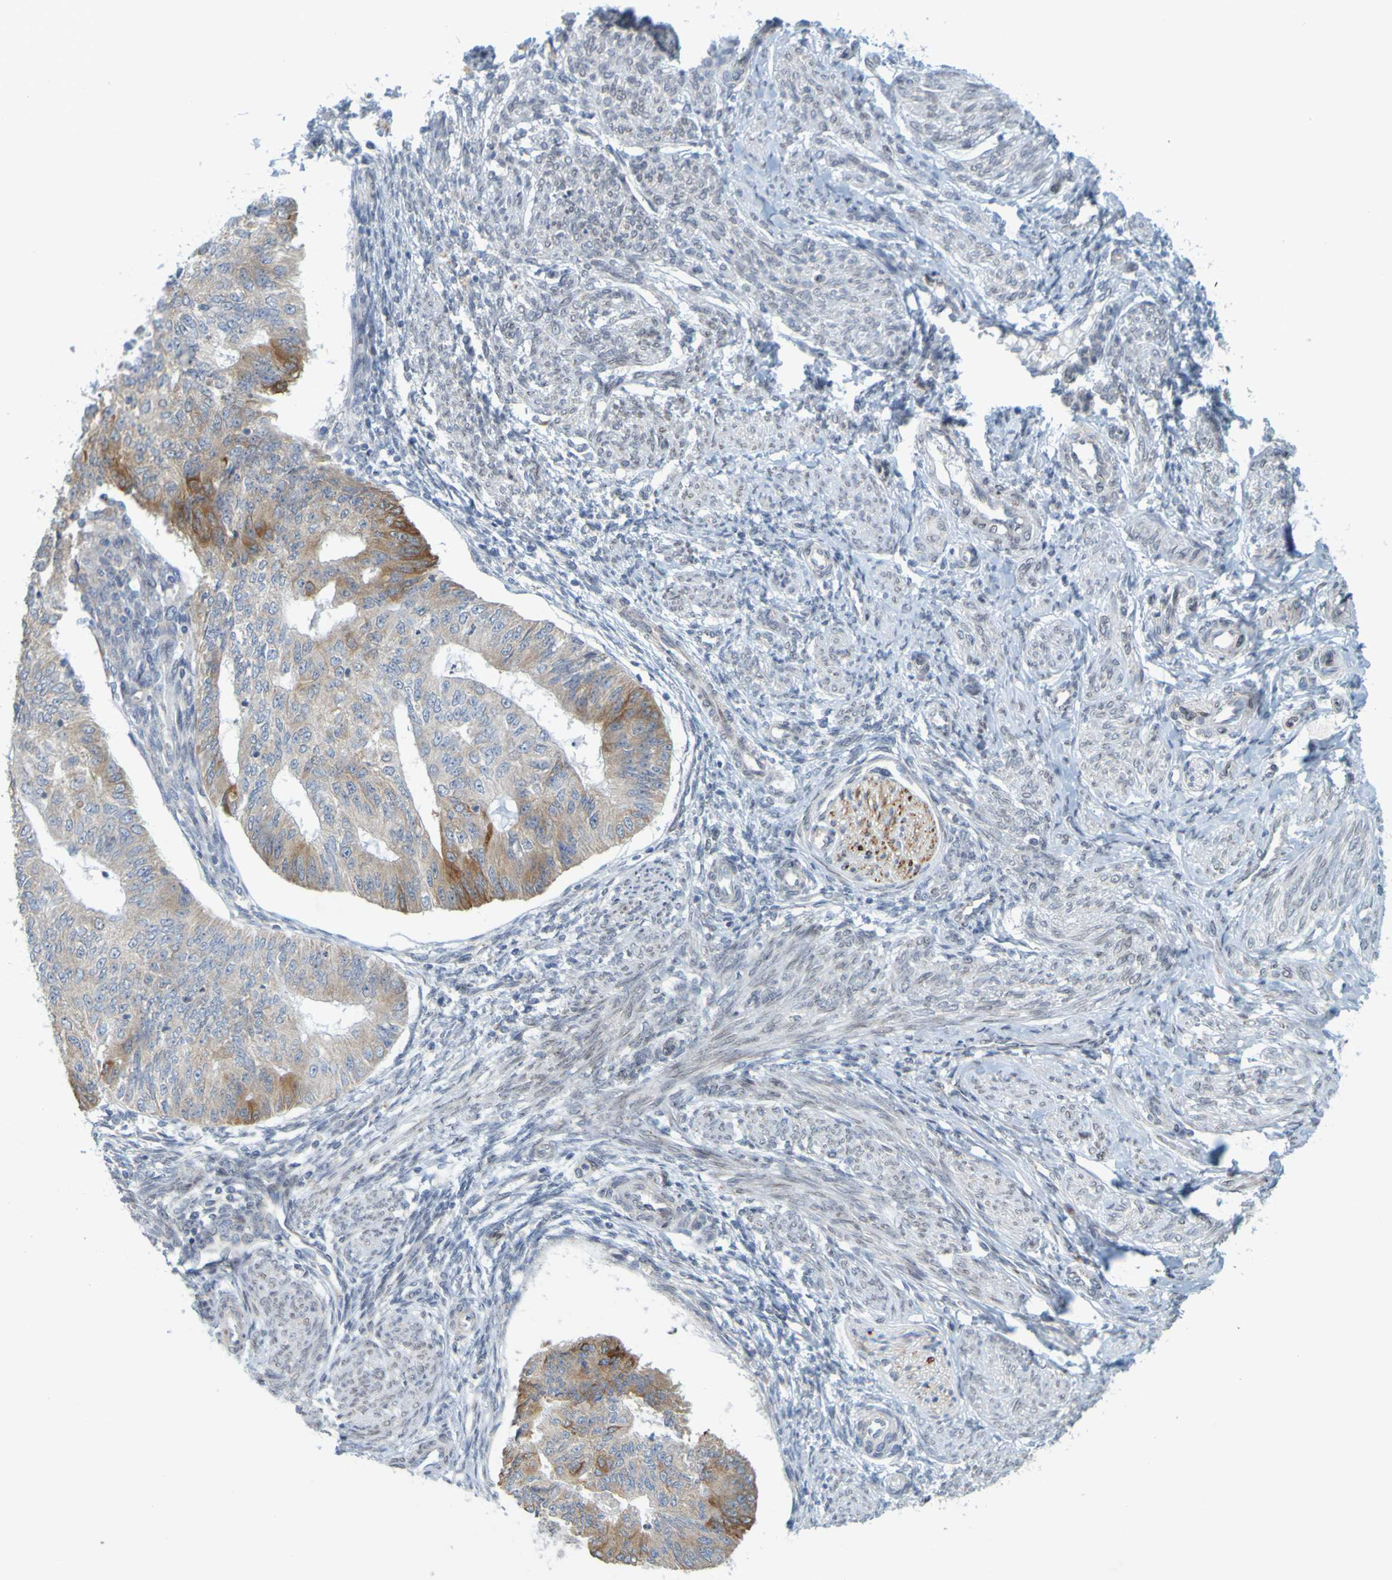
{"staining": {"intensity": "moderate", "quantity": "25%-75%", "location": "cytoplasmic/membranous"}, "tissue": "endometrial cancer", "cell_type": "Tumor cells", "image_type": "cancer", "snomed": [{"axis": "morphology", "description": "Adenocarcinoma, NOS"}, {"axis": "topography", "description": "Endometrium"}], "caption": "Brown immunohistochemical staining in endometrial adenocarcinoma demonstrates moderate cytoplasmic/membranous expression in about 25%-75% of tumor cells.", "gene": "MAG", "patient": {"sex": "female", "age": 32}}